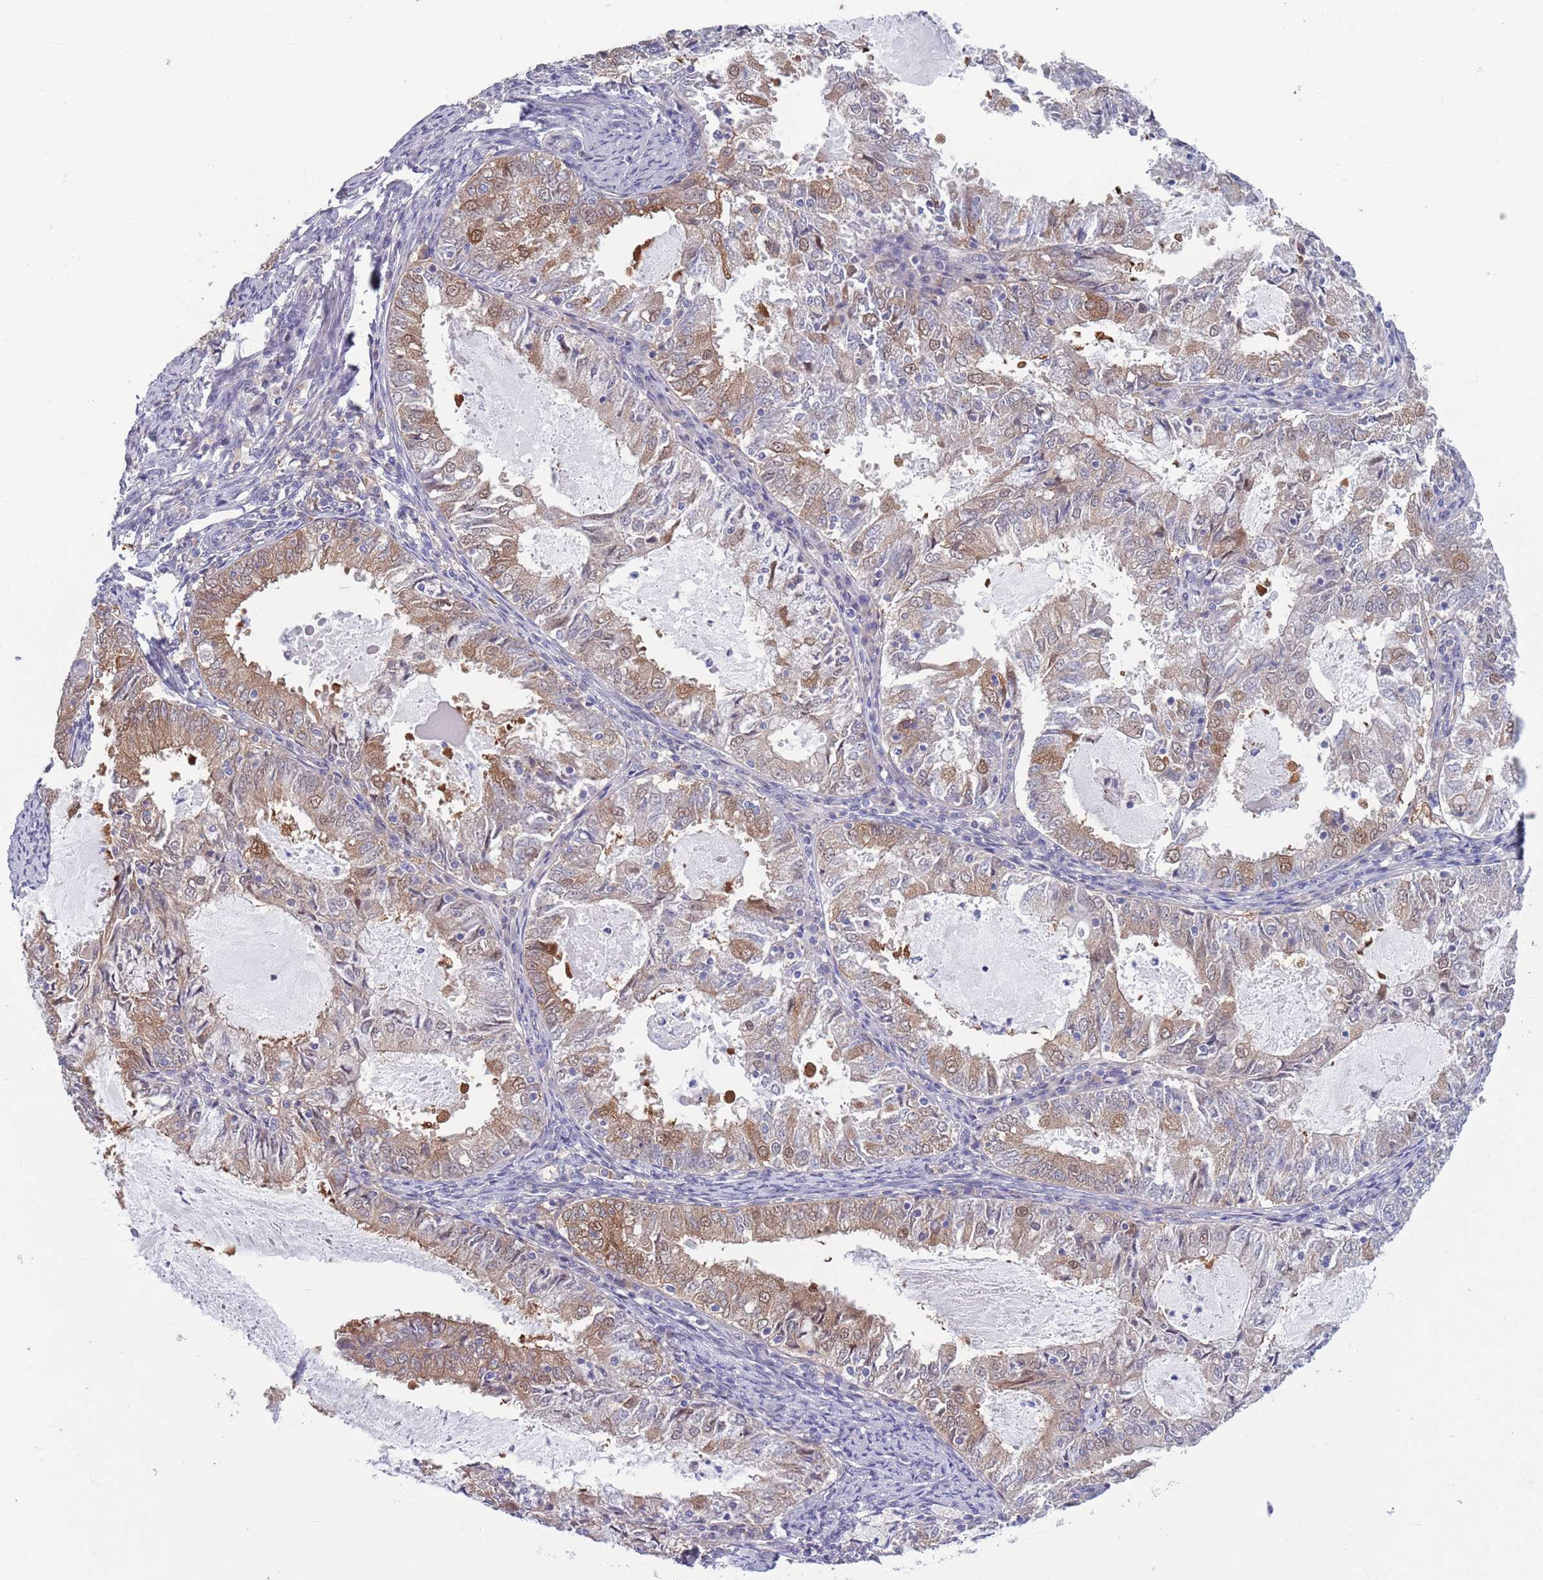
{"staining": {"intensity": "moderate", "quantity": "25%-75%", "location": "cytoplasmic/membranous,nuclear"}, "tissue": "endometrial cancer", "cell_type": "Tumor cells", "image_type": "cancer", "snomed": [{"axis": "morphology", "description": "Adenocarcinoma, NOS"}, {"axis": "topography", "description": "Endometrium"}], "caption": "This micrograph displays immunohistochemistry (IHC) staining of endometrial cancer, with medium moderate cytoplasmic/membranous and nuclear staining in about 25%-75% of tumor cells.", "gene": "CLNS1A", "patient": {"sex": "female", "age": 57}}